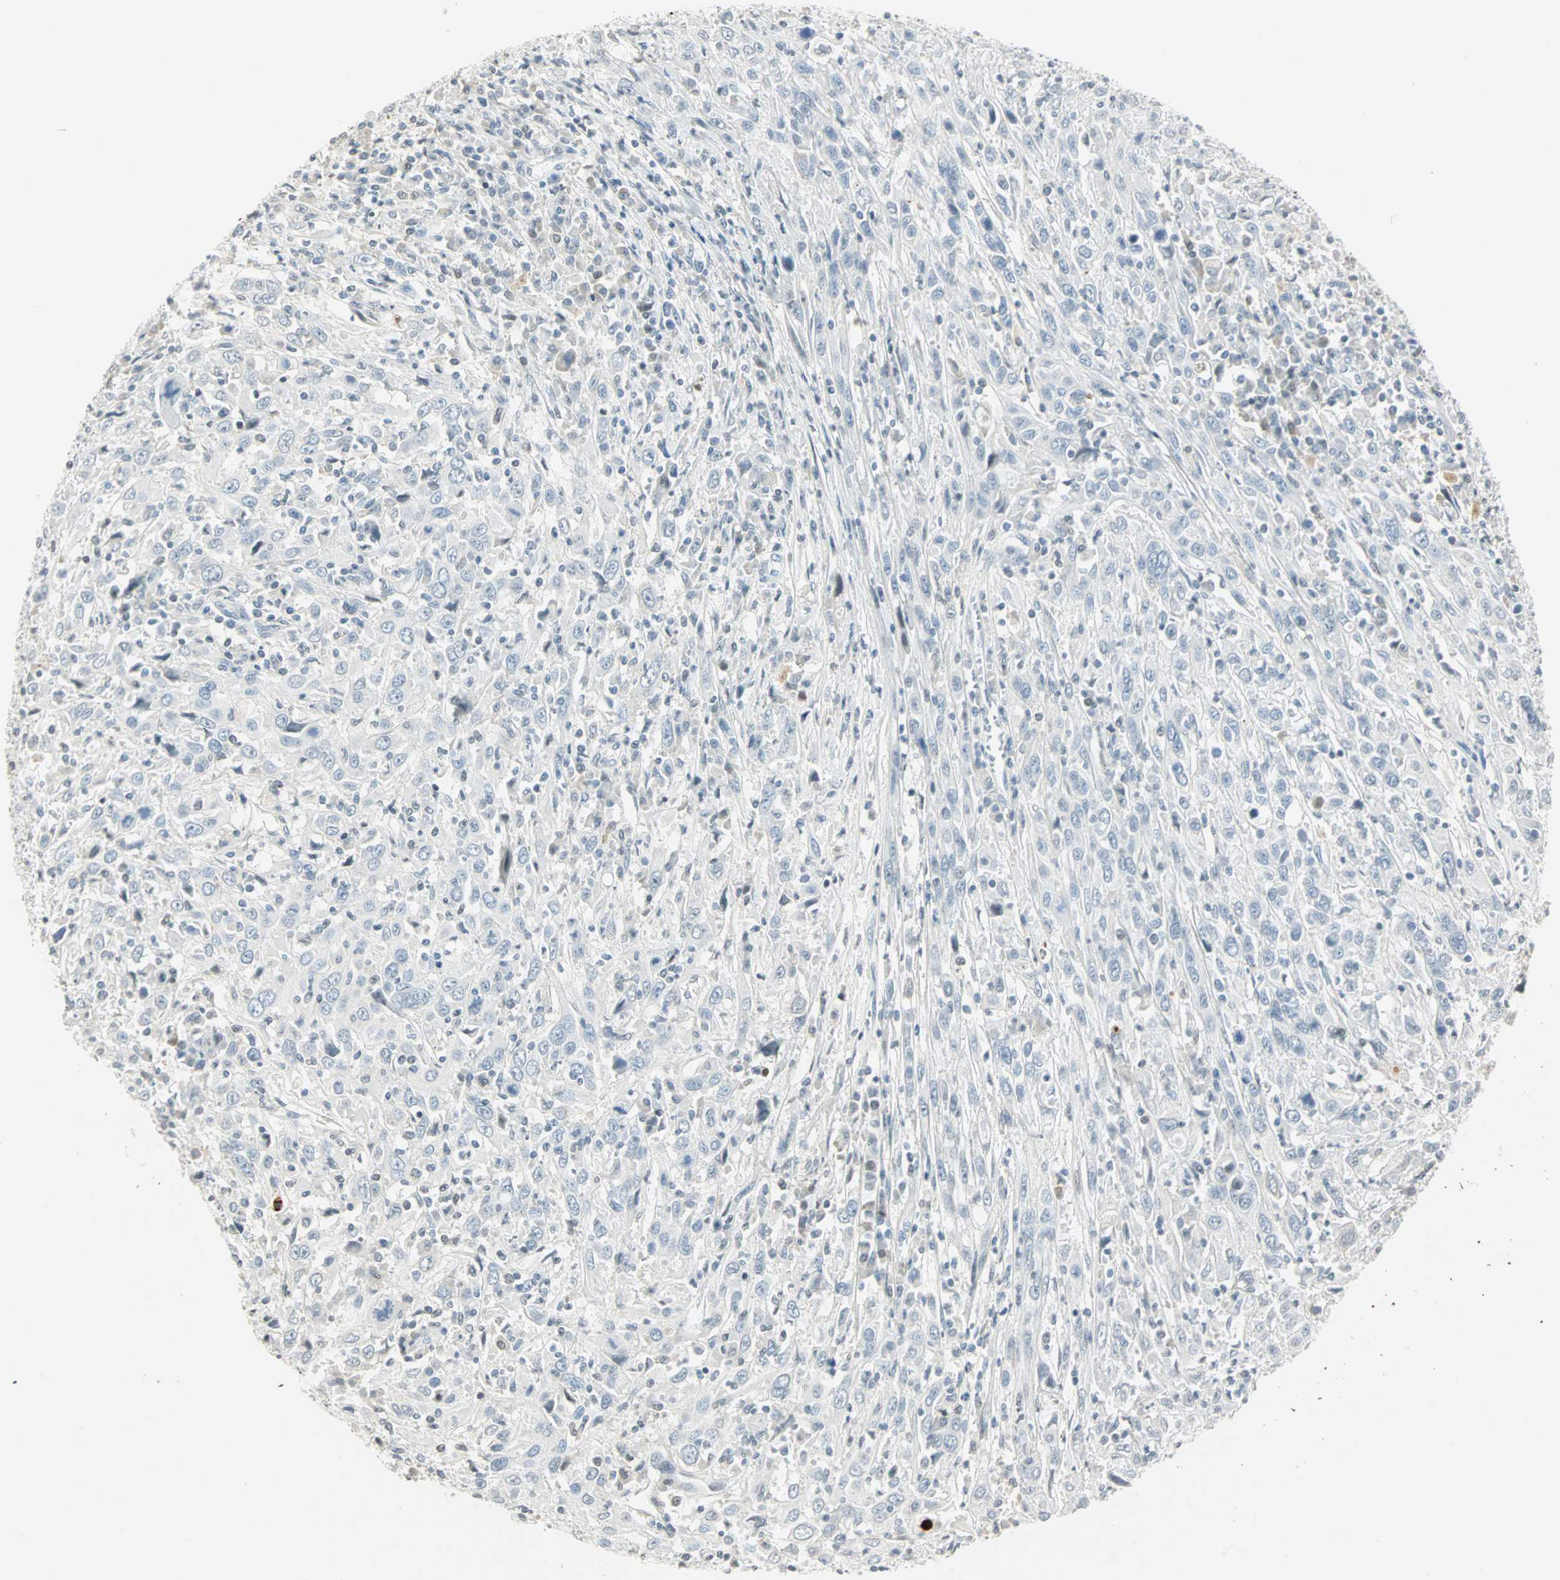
{"staining": {"intensity": "weak", "quantity": "<25%", "location": "nuclear"}, "tissue": "cervical cancer", "cell_type": "Tumor cells", "image_type": "cancer", "snomed": [{"axis": "morphology", "description": "Squamous cell carcinoma, NOS"}, {"axis": "topography", "description": "Cervix"}], "caption": "Histopathology image shows no protein expression in tumor cells of squamous cell carcinoma (cervical) tissue. (Immunohistochemistry (ihc), brightfield microscopy, high magnification).", "gene": "SMAD3", "patient": {"sex": "female", "age": 46}}